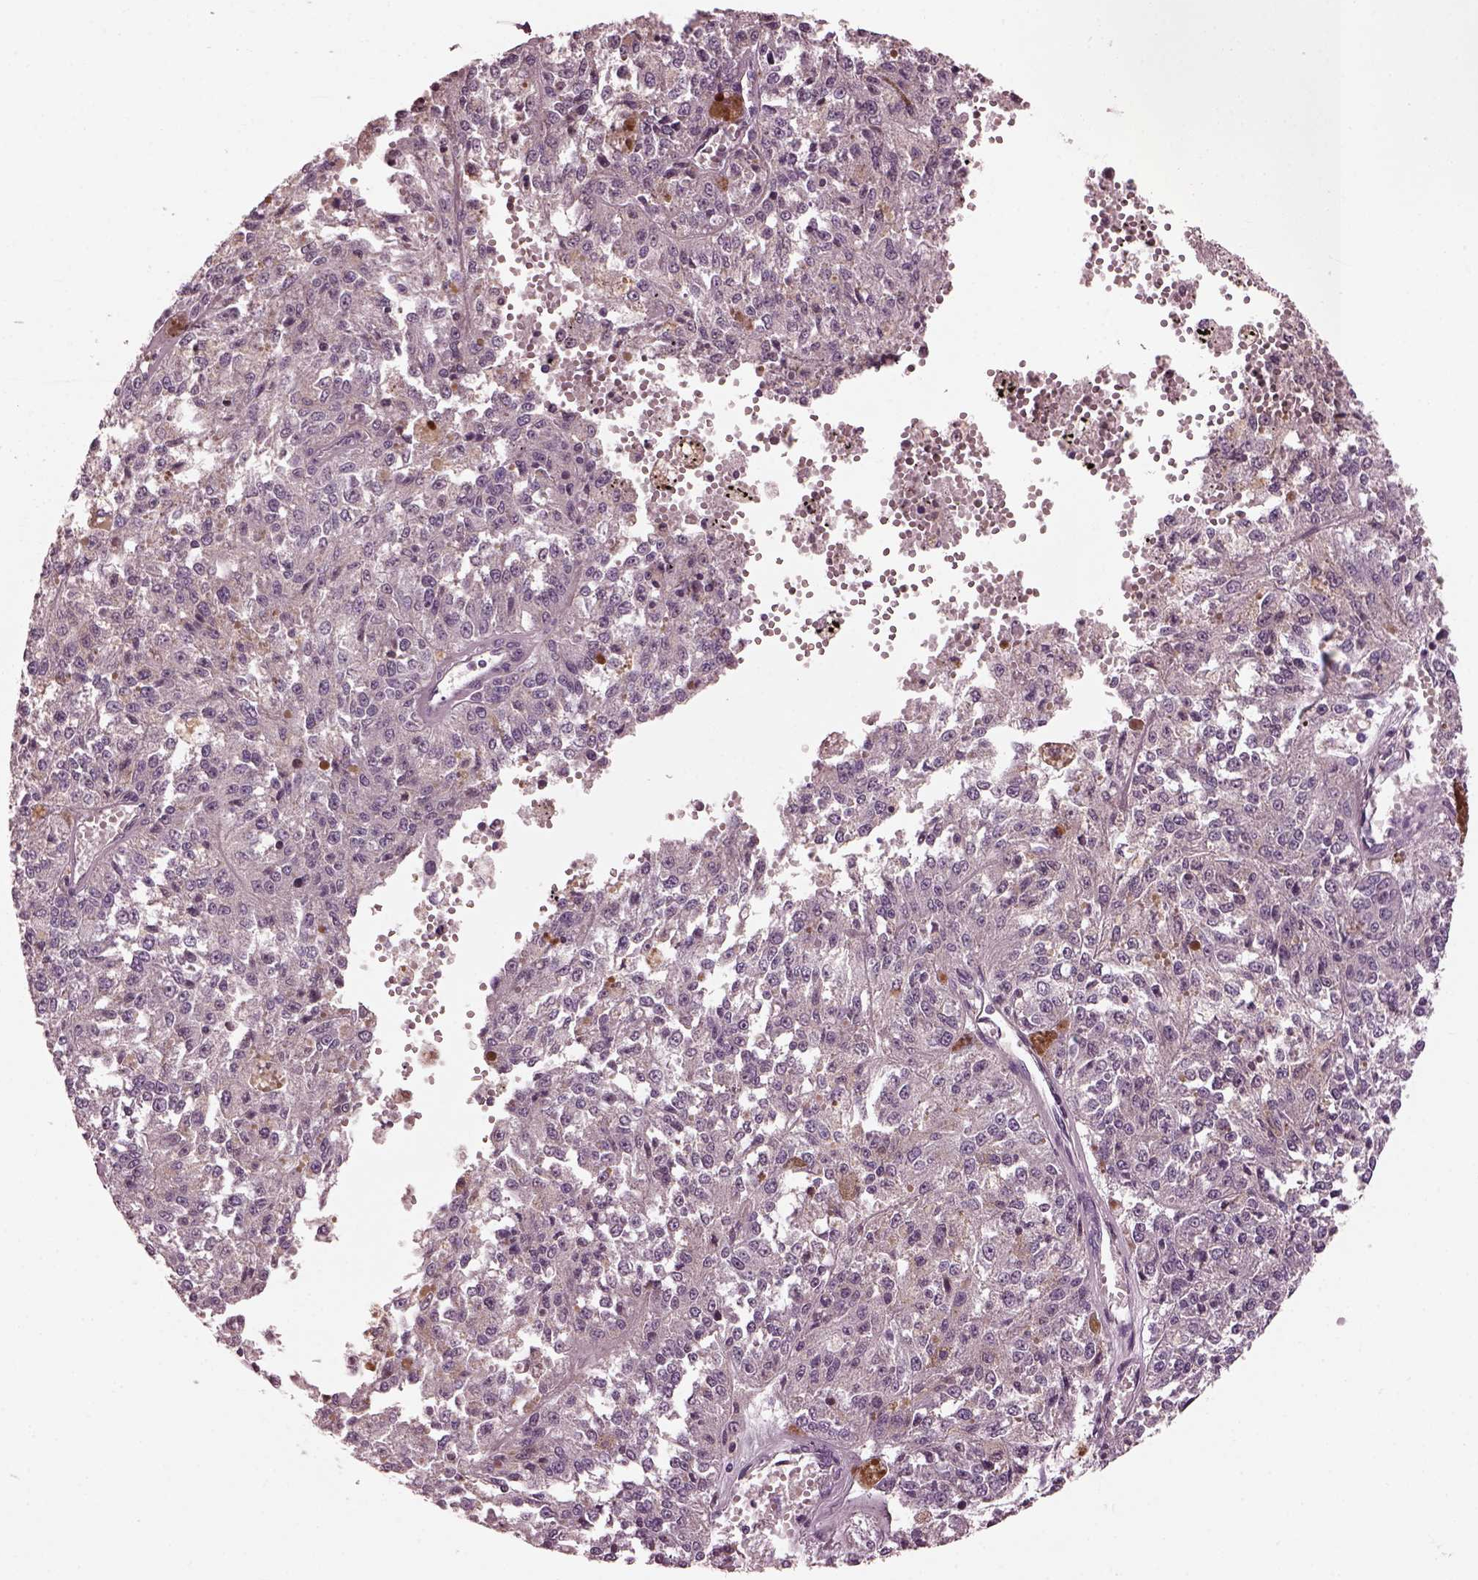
{"staining": {"intensity": "negative", "quantity": "none", "location": "none"}, "tissue": "melanoma", "cell_type": "Tumor cells", "image_type": "cancer", "snomed": [{"axis": "morphology", "description": "Malignant melanoma, Metastatic site"}, {"axis": "topography", "description": "Lymph node"}], "caption": "Immunohistochemistry (IHC) of malignant melanoma (metastatic site) displays no staining in tumor cells.", "gene": "SRI", "patient": {"sex": "female", "age": 64}}